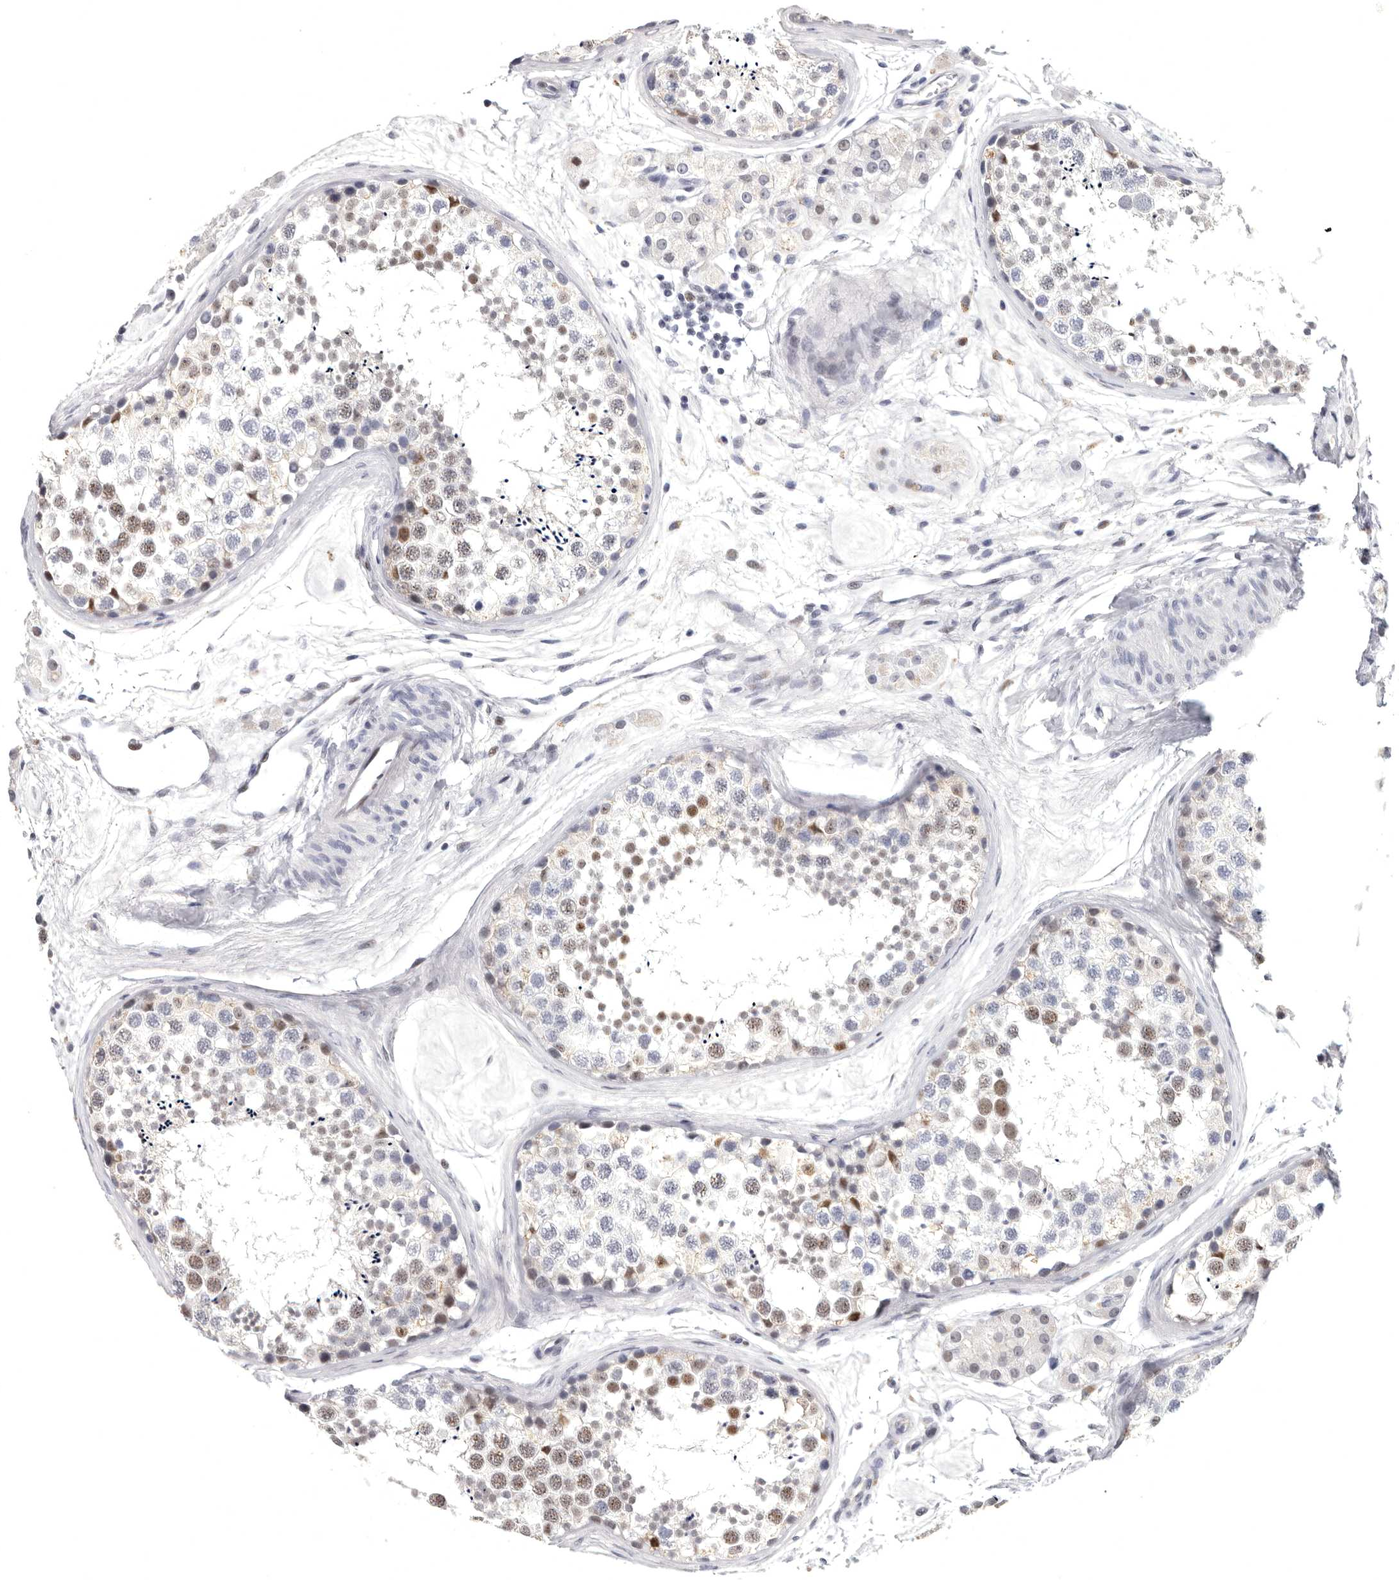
{"staining": {"intensity": "moderate", "quantity": "<25%", "location": "nuclear"}, "tissue": "testis", "cell_type": "Cells in seminiferous ducts", "image_type": "normal", "snomed": [{"axis": "morphology", "description": "Normal tissue, NOS"}, {"axis": "topography", "description": "Testis"}], "caption": "Immunohistochemistry image of normal testis: human testis stained using immunohistochemistry (IHC) exhibits low levels of moderate protein expression localized specifically in the nuclear of cells in seminiferous ducts, appearing as a nuclear brown color.", "gene": "WRAP73", "patient": {"sex": "male", "age": 56}}